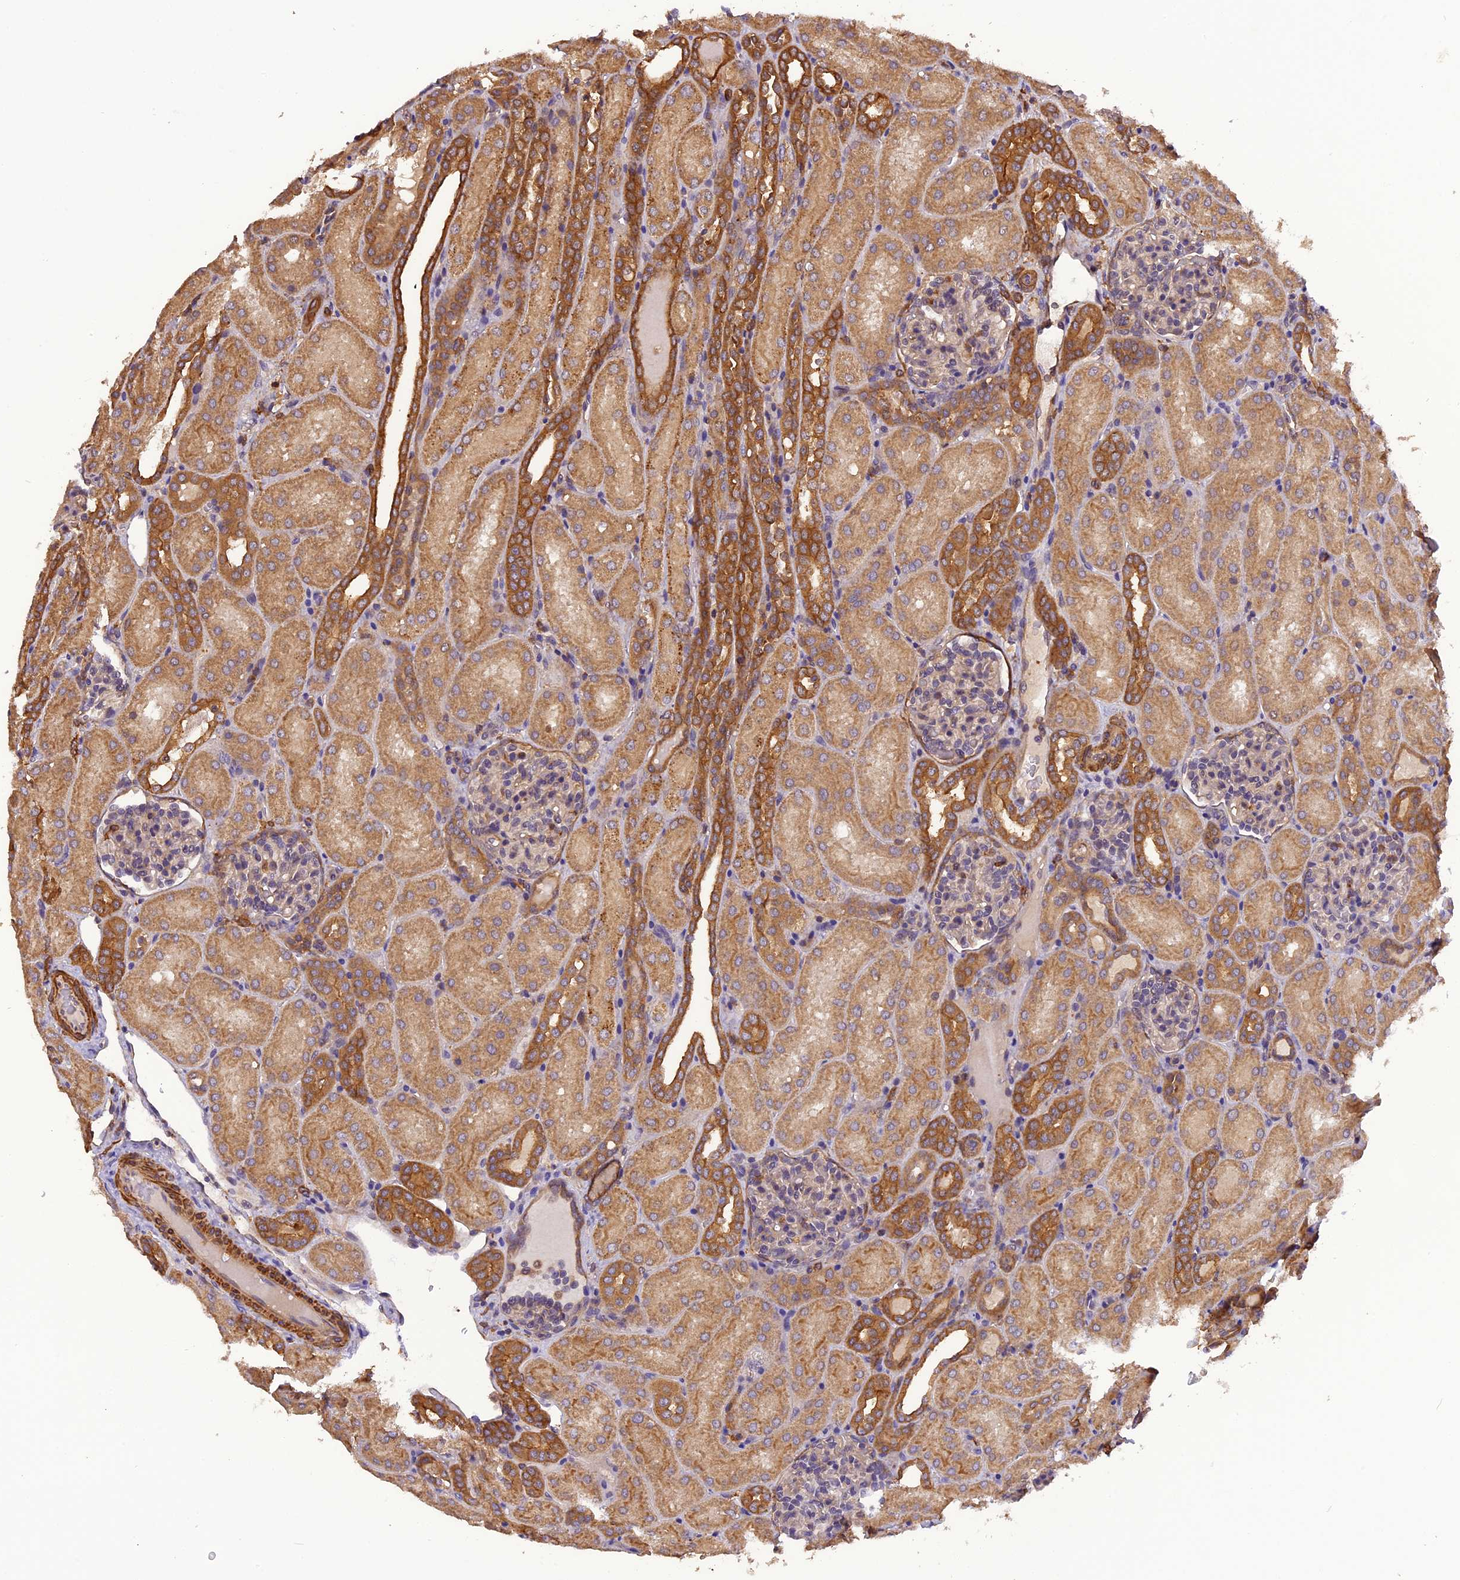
{"staining": {"intensity": "moderate", "quantity": "<25%", "location": "cytoplasmic/membranous"}, "tissue": "kidney", "cell_type": "Cells in glomeruli", "image_type": "normal", "snomed": [{"axis": "morphology", "description": "Normal tissue, NOS"}, {"axis": "topography", "description": "Kidney"}], "caption": "Immunohistochemistry staining of benign kidney, which shows low levels of moderate cytoplasmic/membranous expression in approximately <25% of cells in glomeruli indicating moderate cytoplasmic/membranous protein staining. The staining was performed using DAB (3,3'-diaminobenzidine) (brown) for protein detection and nuclei were counterstained in hematoxylin (blue).", "gene": "STOML1", "patient": {"sex": "male", "age": 1}}